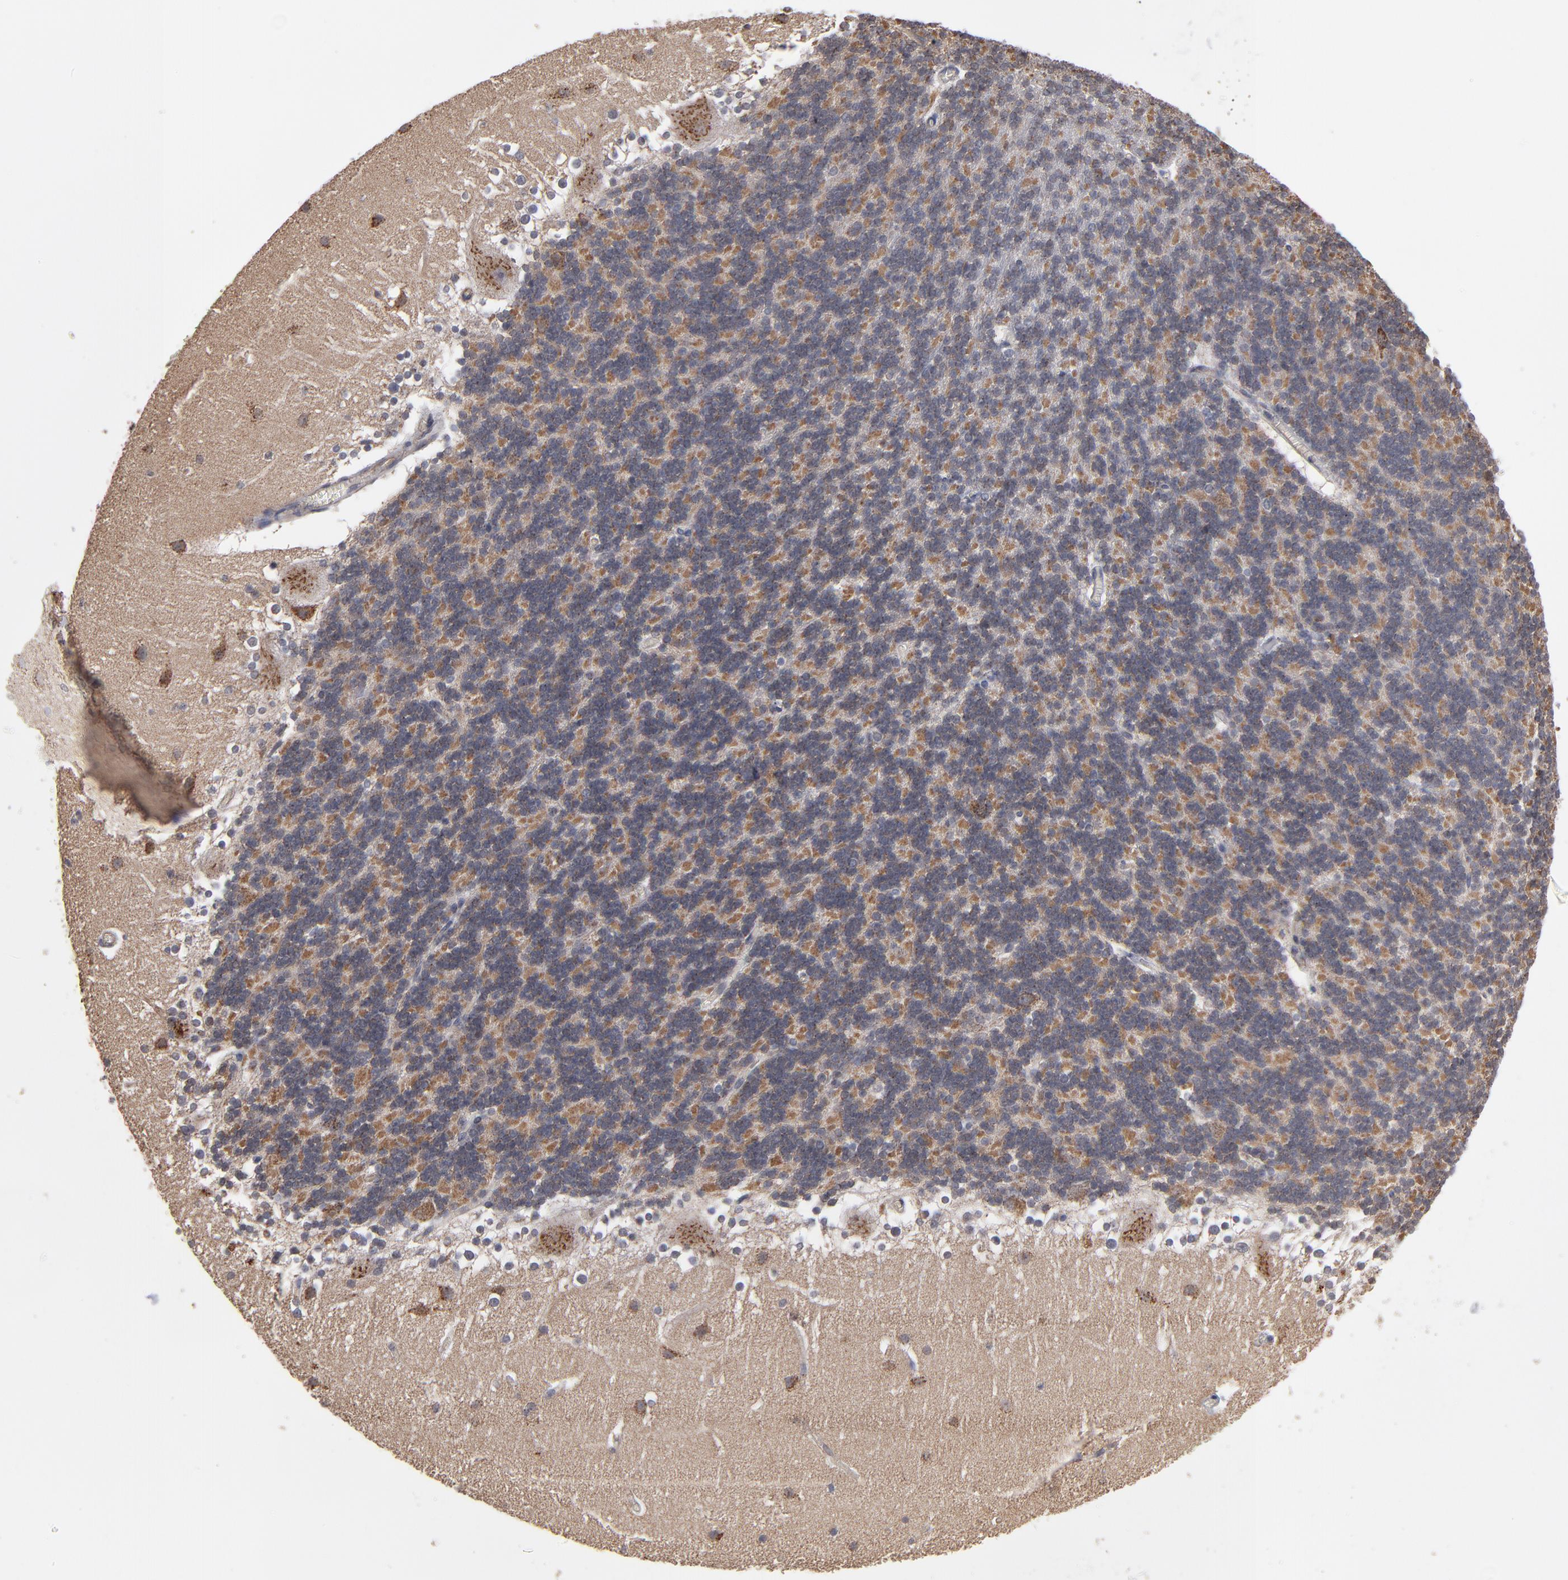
{"staining": {"intensity": "negative", "quantity": "none", "location": "none"}, "tissue": "cerebellum", "cell_type": "Cells in granular layer", "image_type": "normal", "snomed": [{"axis": "morphology", "description": "Normal tissue, NOS"}, {"axis": "topography", "description": "Cerebellum"}], "caption": "Immunohistochemistry (IHC) image of unremarkable cerebellum: human cerebellum stained with DAB displays no significant protein expression in cells in granular layer. (DAB (3,3'-diaminobenzidine) immunohistochemistry visualized using brightfield microscopy, high magnification).", "gene": "MIPOL1", "patient": {"sex": "female", "age": 19}}